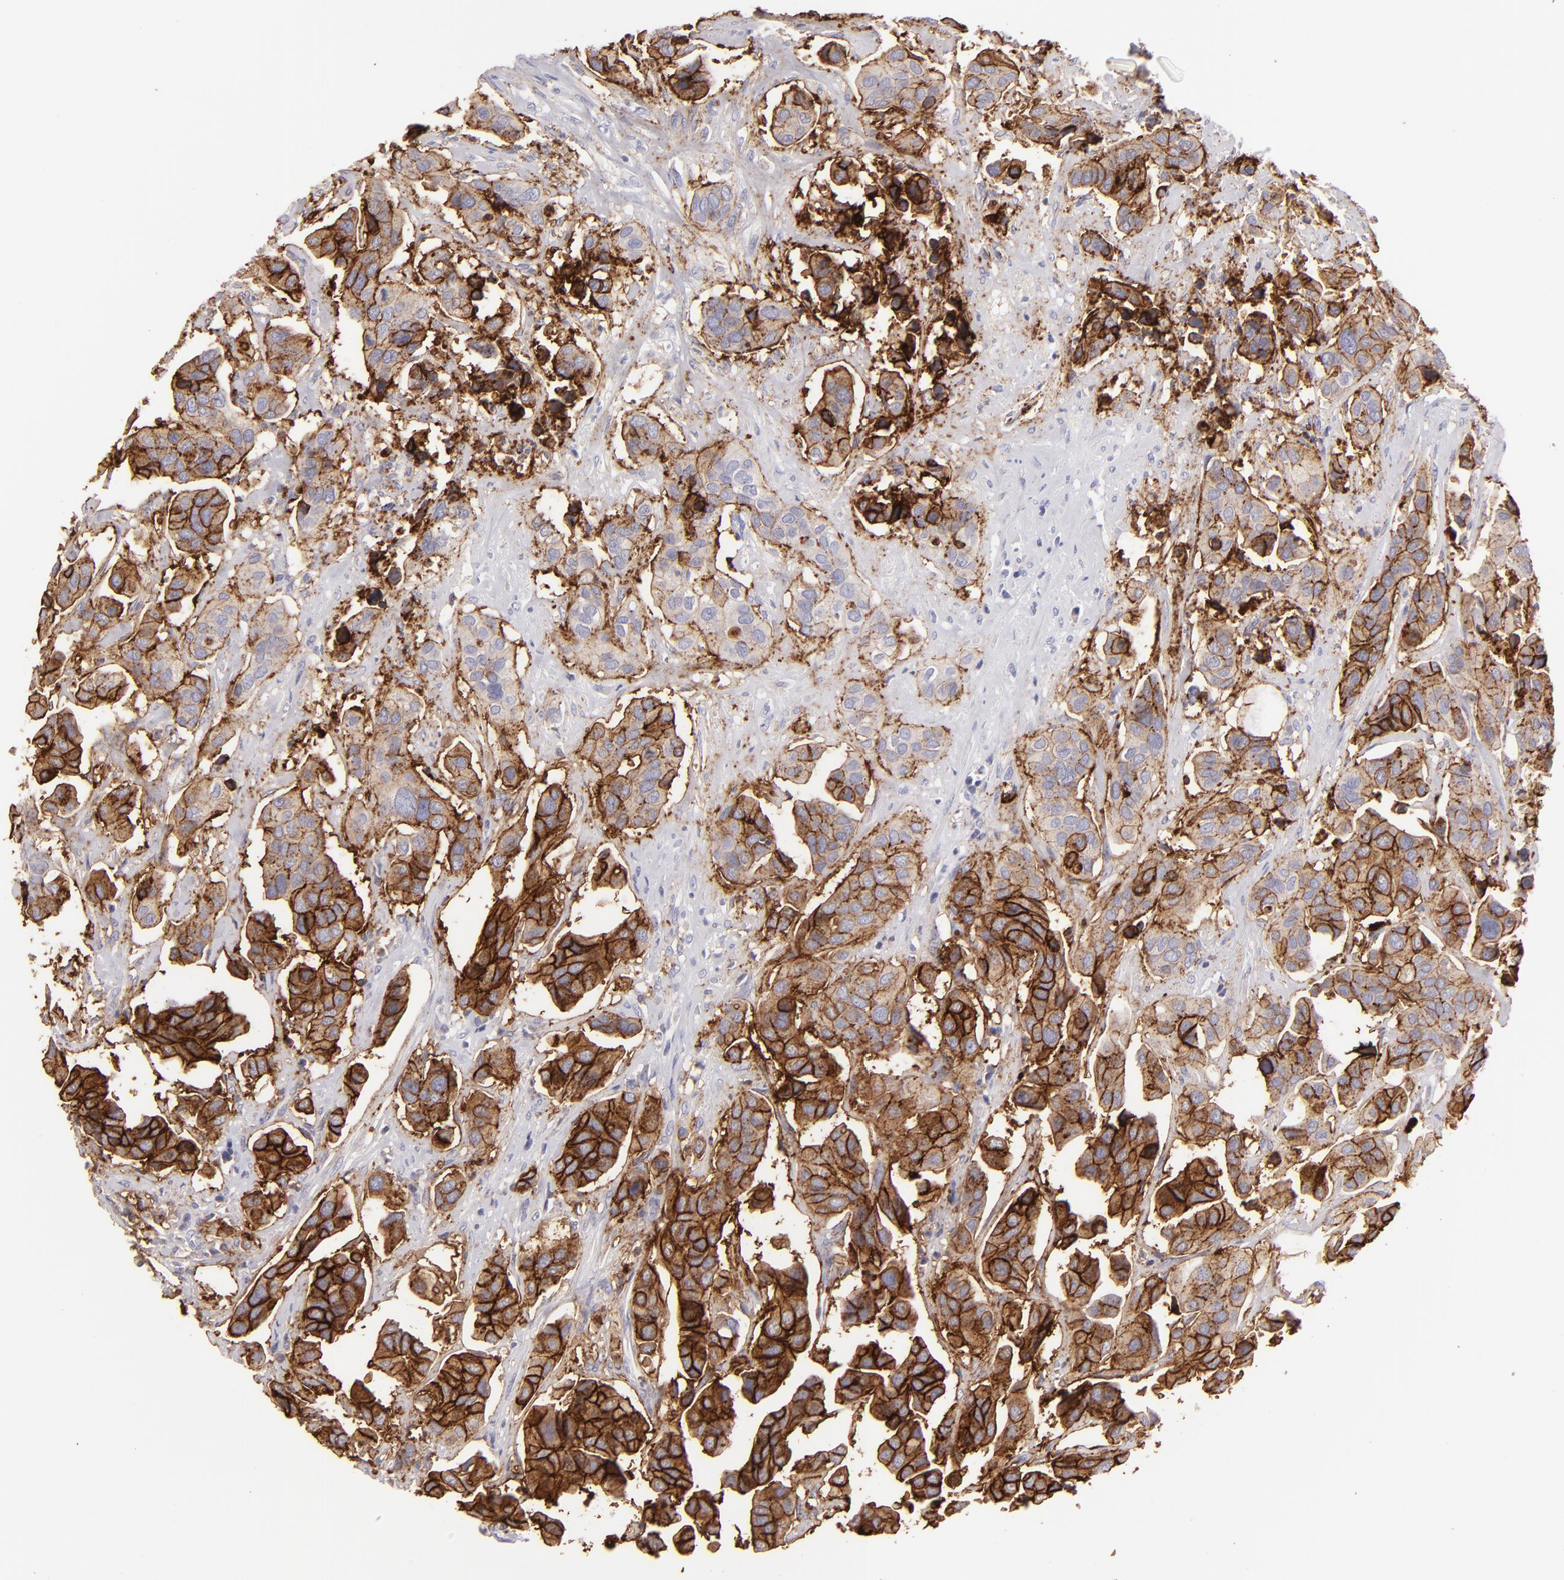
{"staining": {"intensity": "strong", "quantity": ">75%", "location": "cytoplasmic/membranous"}, "tissue": "urothelial cancer", "cell_type": "Tumor cells", "image_type": "cancer", "snomed": [{"axis": "morphology", "description": "Adenocarcinoma, NOS"}, {"axis": "topography", "description": "Urinary bladder"}], "caption": "Approximately >75% of tumor cells in human urothelial cancer reveal strong cytoplasmic/membranous protein expression as visualized by brown immunohistochemical staining.", "gene": "CLDN4", "patient": {"sex": "male", "age": 61}}